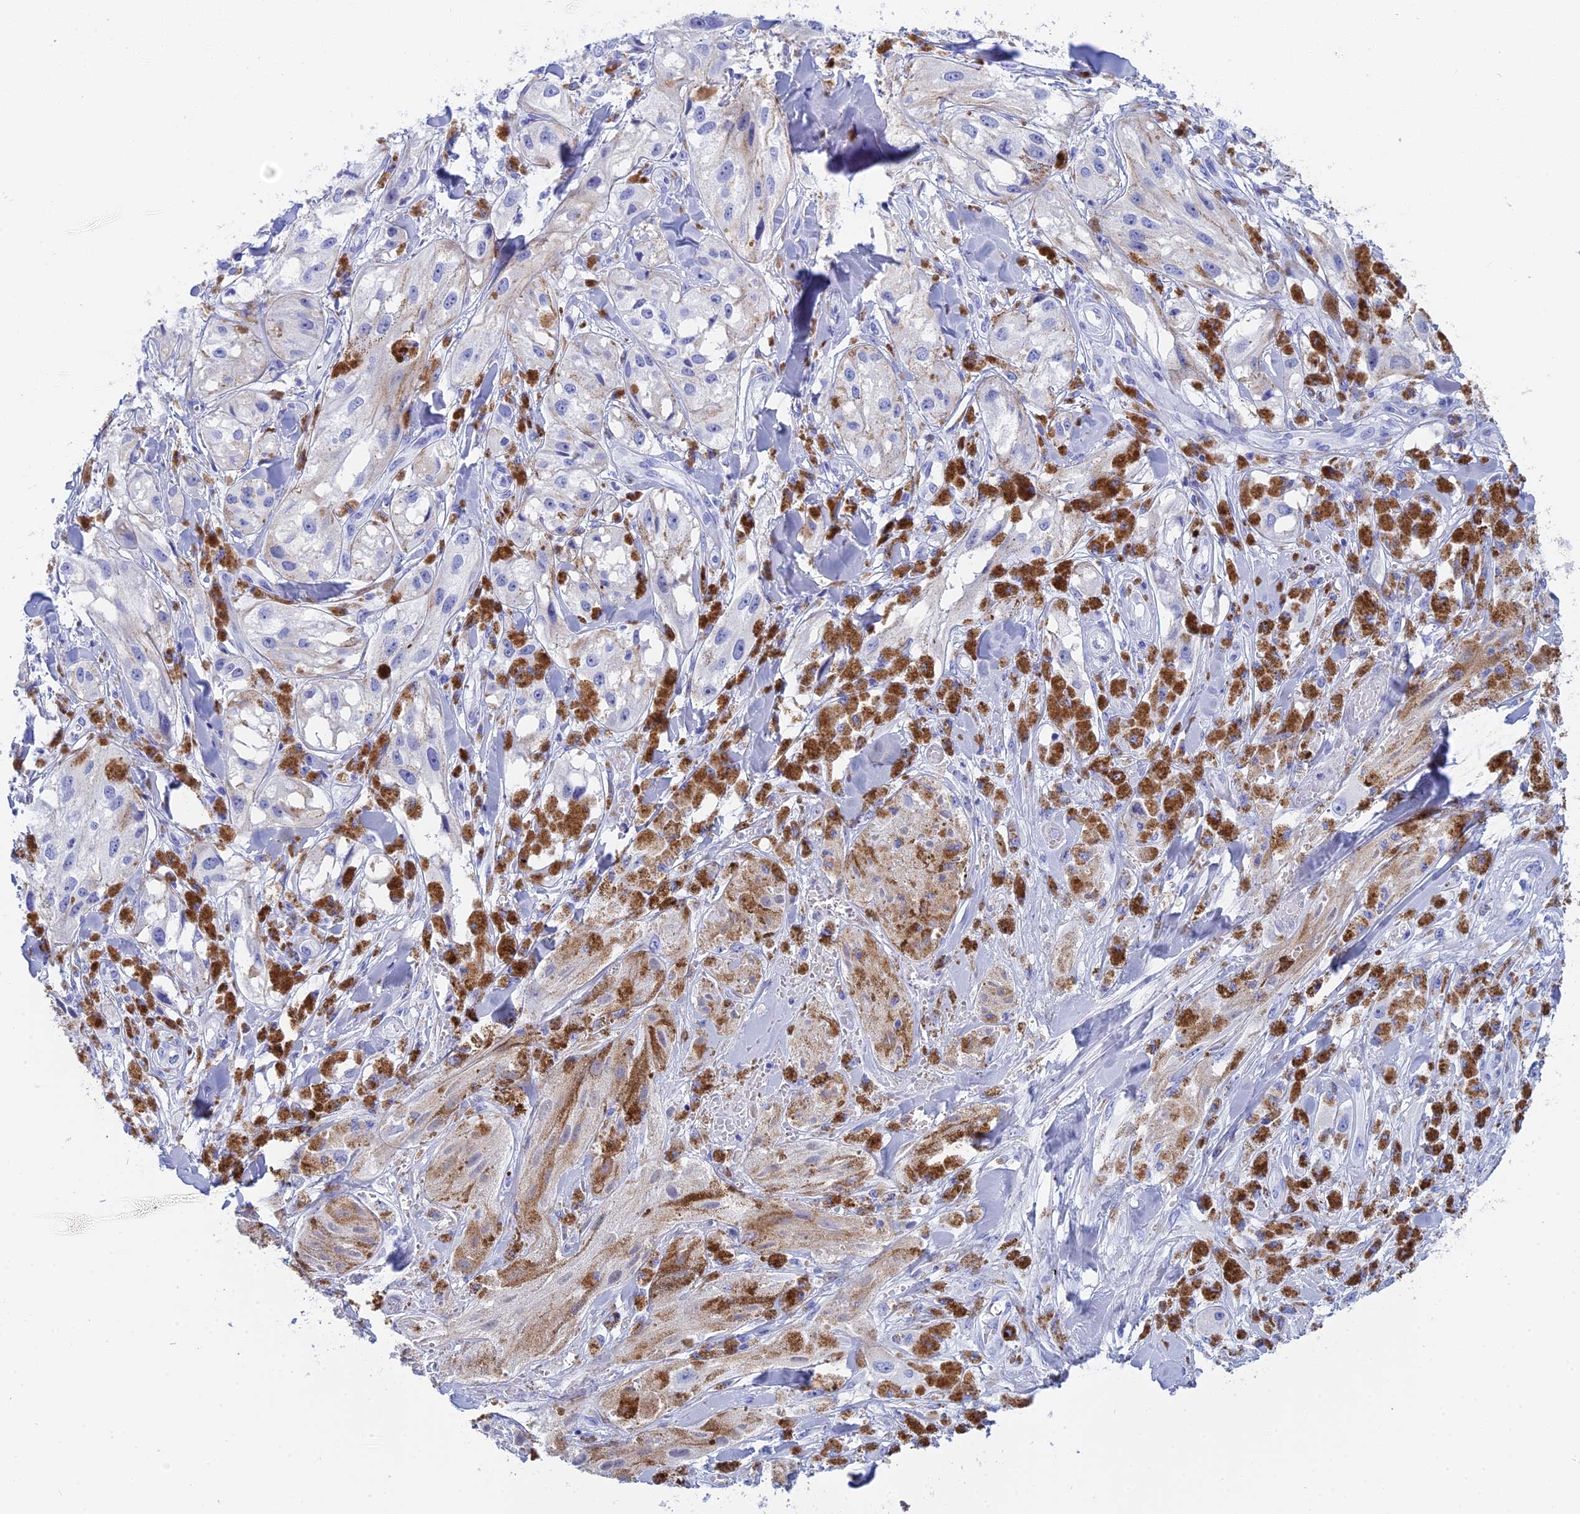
{"staining": {"intensity": "negative", "quantity": "none", "location": "none"}, "tissue": "melanoma", "cell_type": "Tumor cells", "image_type": "cancer", "snomed": [{"axis": "morphology", "description": "Malignant melanoma, NOS"}, {"axis": "topography", "description": "Skin"}], "caption": "The image displays no significant staining in tumor cells of malignant melanoma. Nuclei are stained in blue.", "gene": "TEX101", "patient": {"sex": "male", "age": 88}}